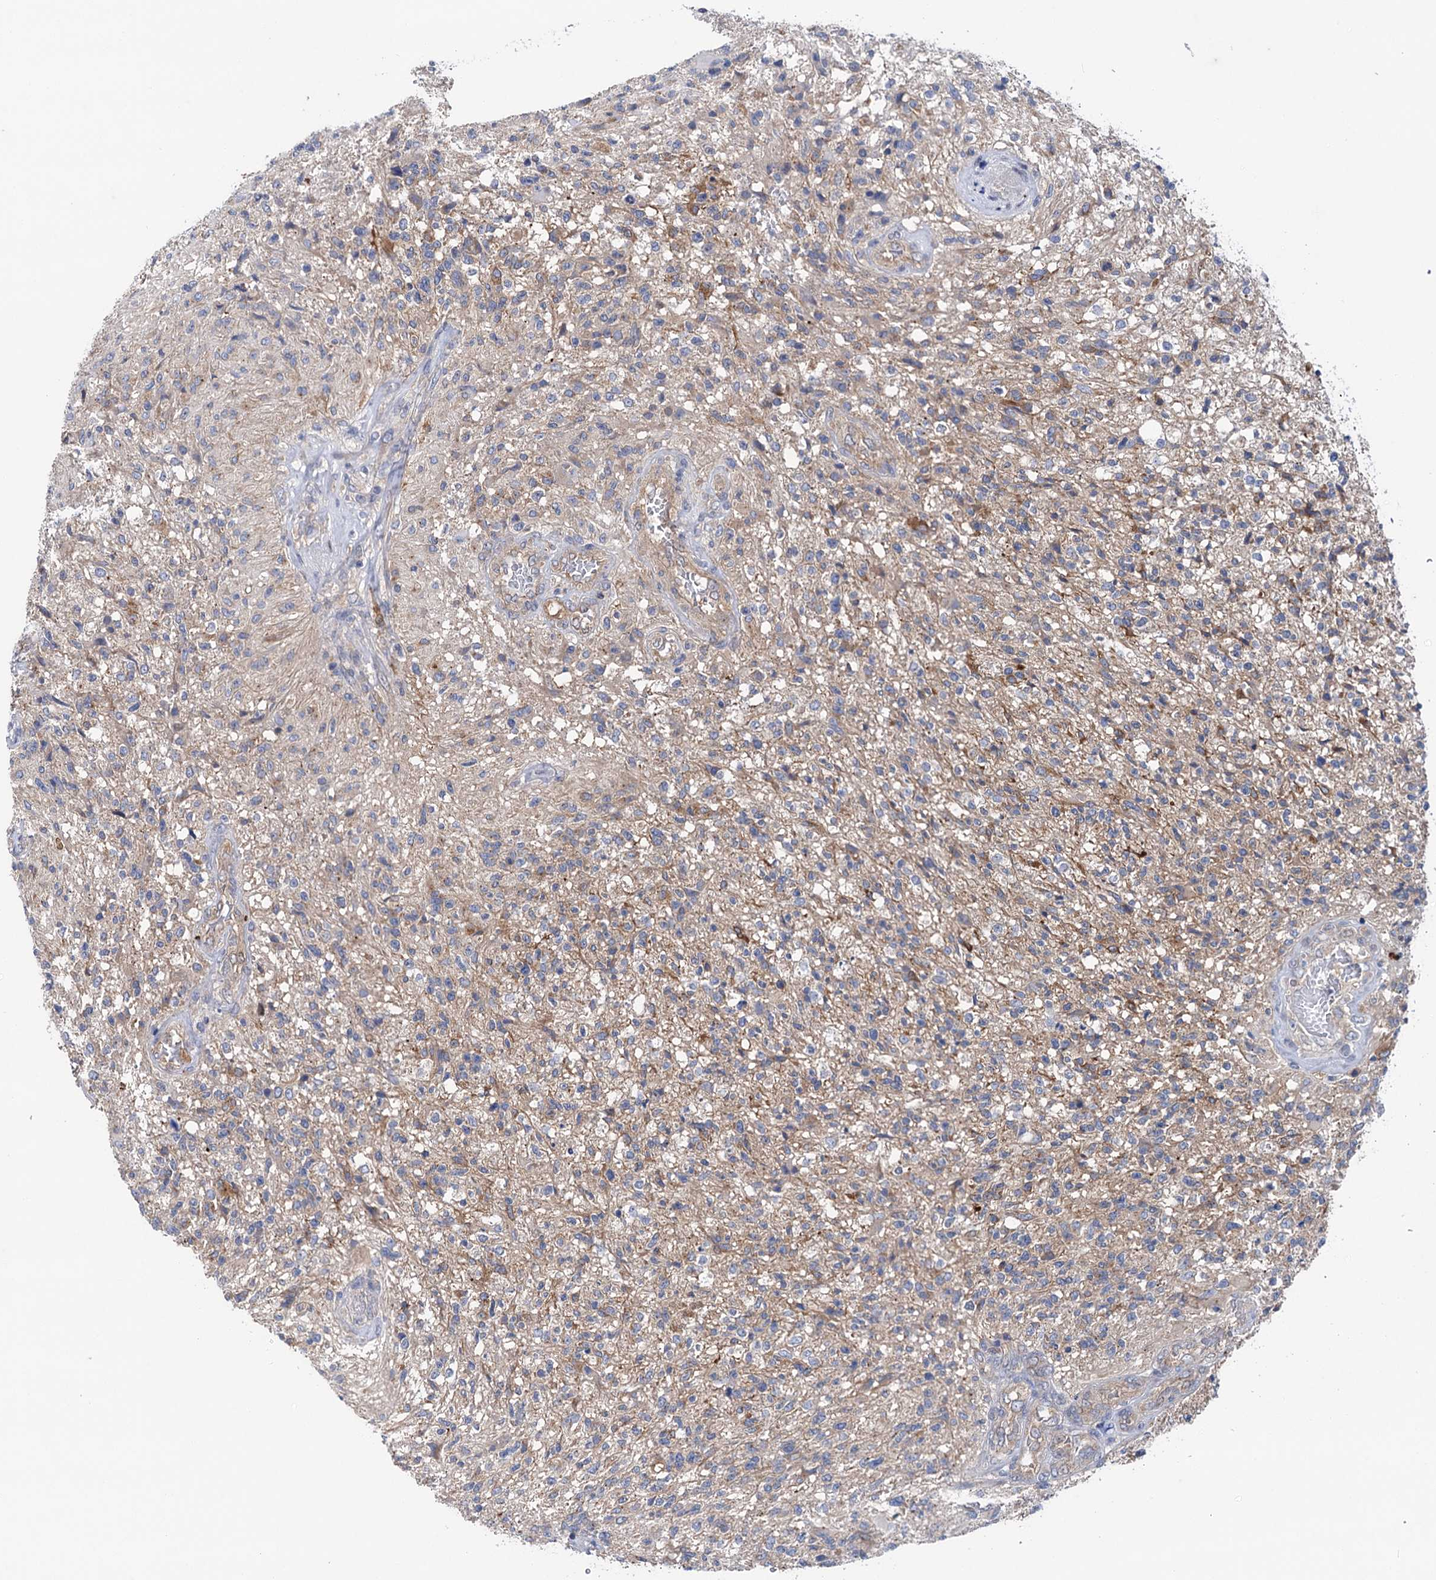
{"staining": {"intensity": "weak", "quantity": "<25%", "location": "cytoplasmic/membranous"}, "tissue": "glioma", "cell_type": "Tumor cells", "image_type": "cancer", "snomed": [{"axis": "morphology", "description": "Glioma, malignant, High grade"}, {"axis": "topography", "description": "Brain"}], "caption": "Tumor cells are negative for brown protein staining in malignant glioma (high-grade). Brightfield microscopy of immunohistochemistry stained with DAB (brown) and hematoxylin (blue), captured at high magnification.", "gene": "ZNRD2", "patient": {"sex": "male", "age": 56}}